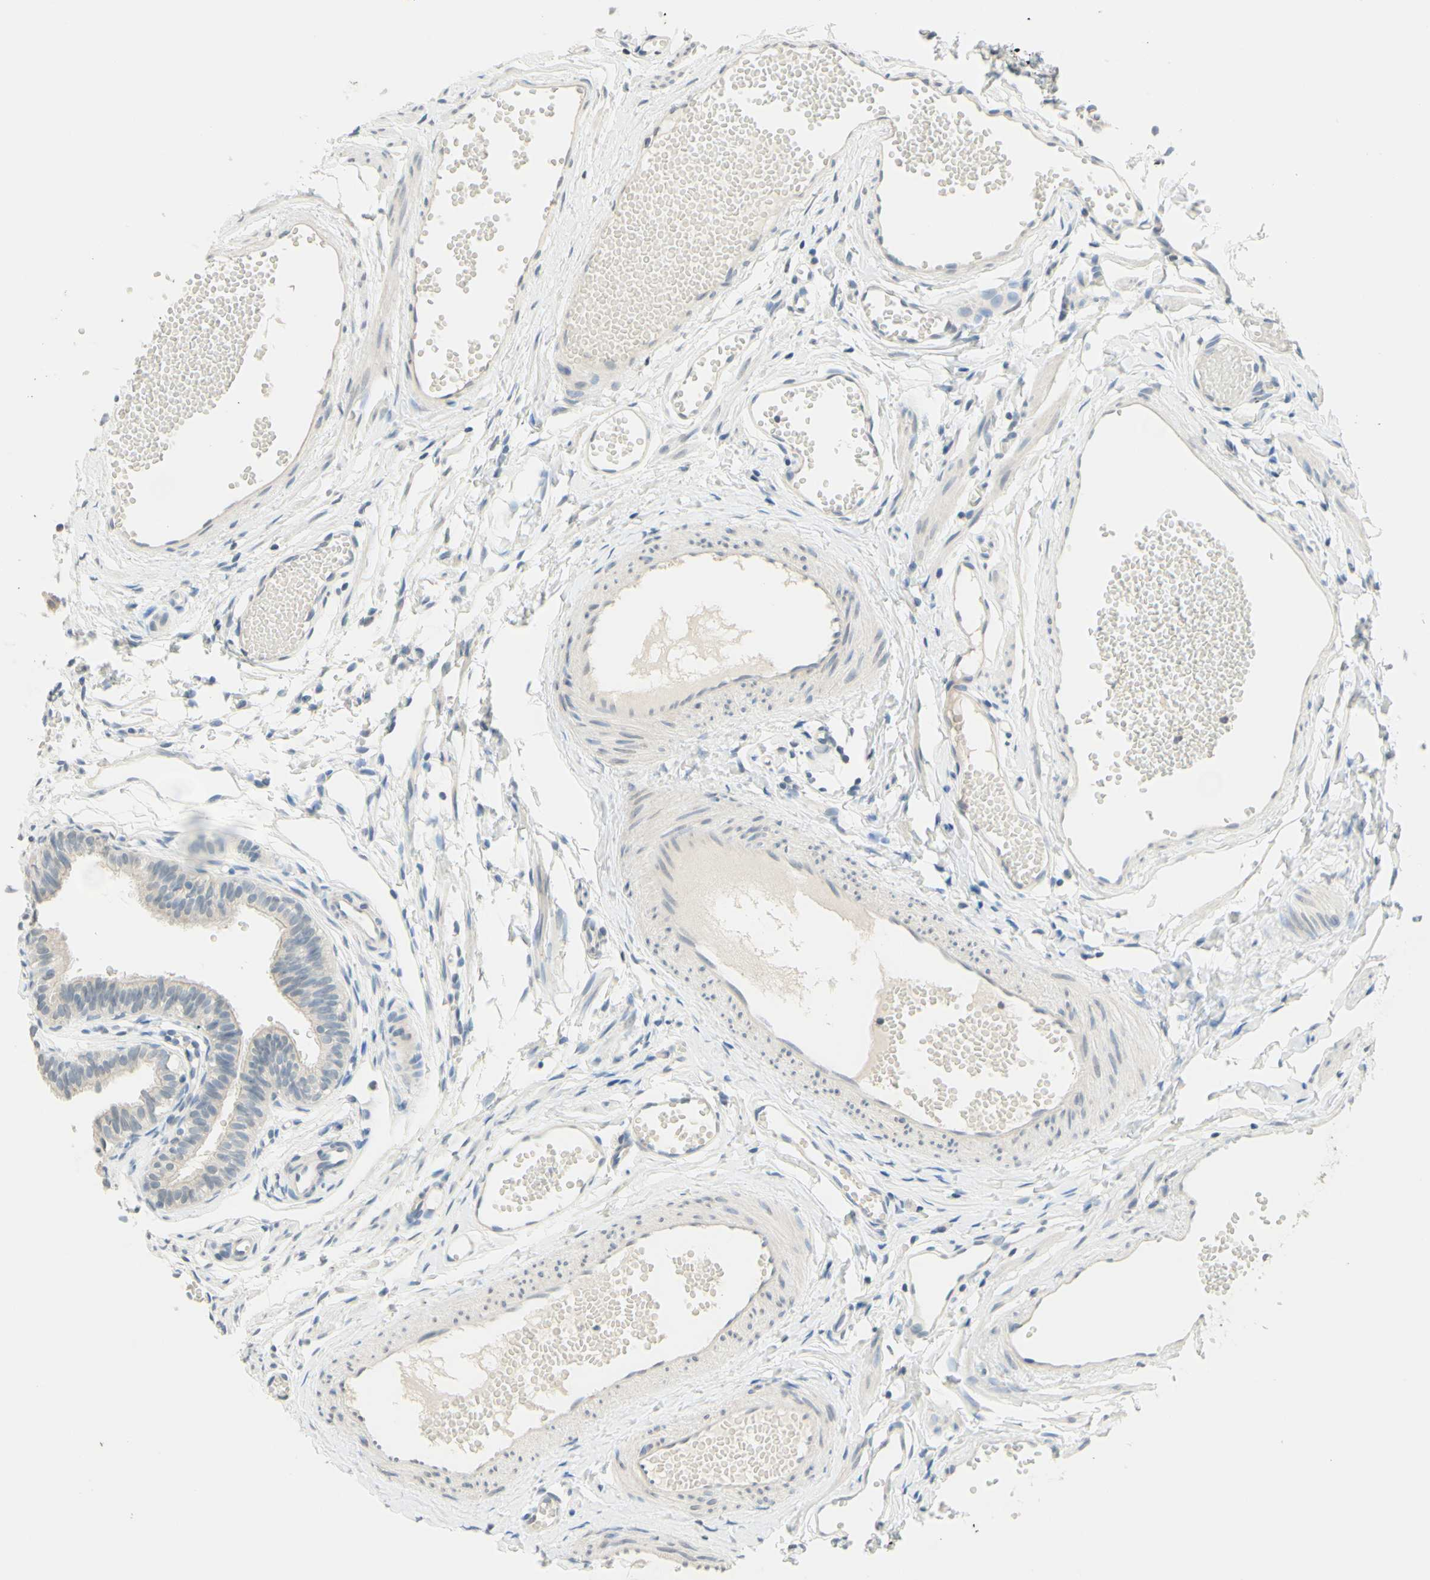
{"staining": {"intensity": "weak", "quantity": "<25%", "location": "cytoplasmic/membranous"}, "tissue": "fallopian tube", "cell_type": "Glandular cells", "image_type": "normal", "snomed": [{"axis": "morphology", "description": "Normal tissue, NOS"}, {"axis": "topography", "description": "Fallopian tube"}, {"axis": "topography", "description": "Placenta"}], "caption": "Immunohistochemistry micrograph of unremarkable fallopian tube: fallopian tube stained with DAB (3,3'-diaminobenzidine) shows no significant protein expression in glandular cells.", "gene": "MAG", "patient": {"sex": "female", "age": 34}}